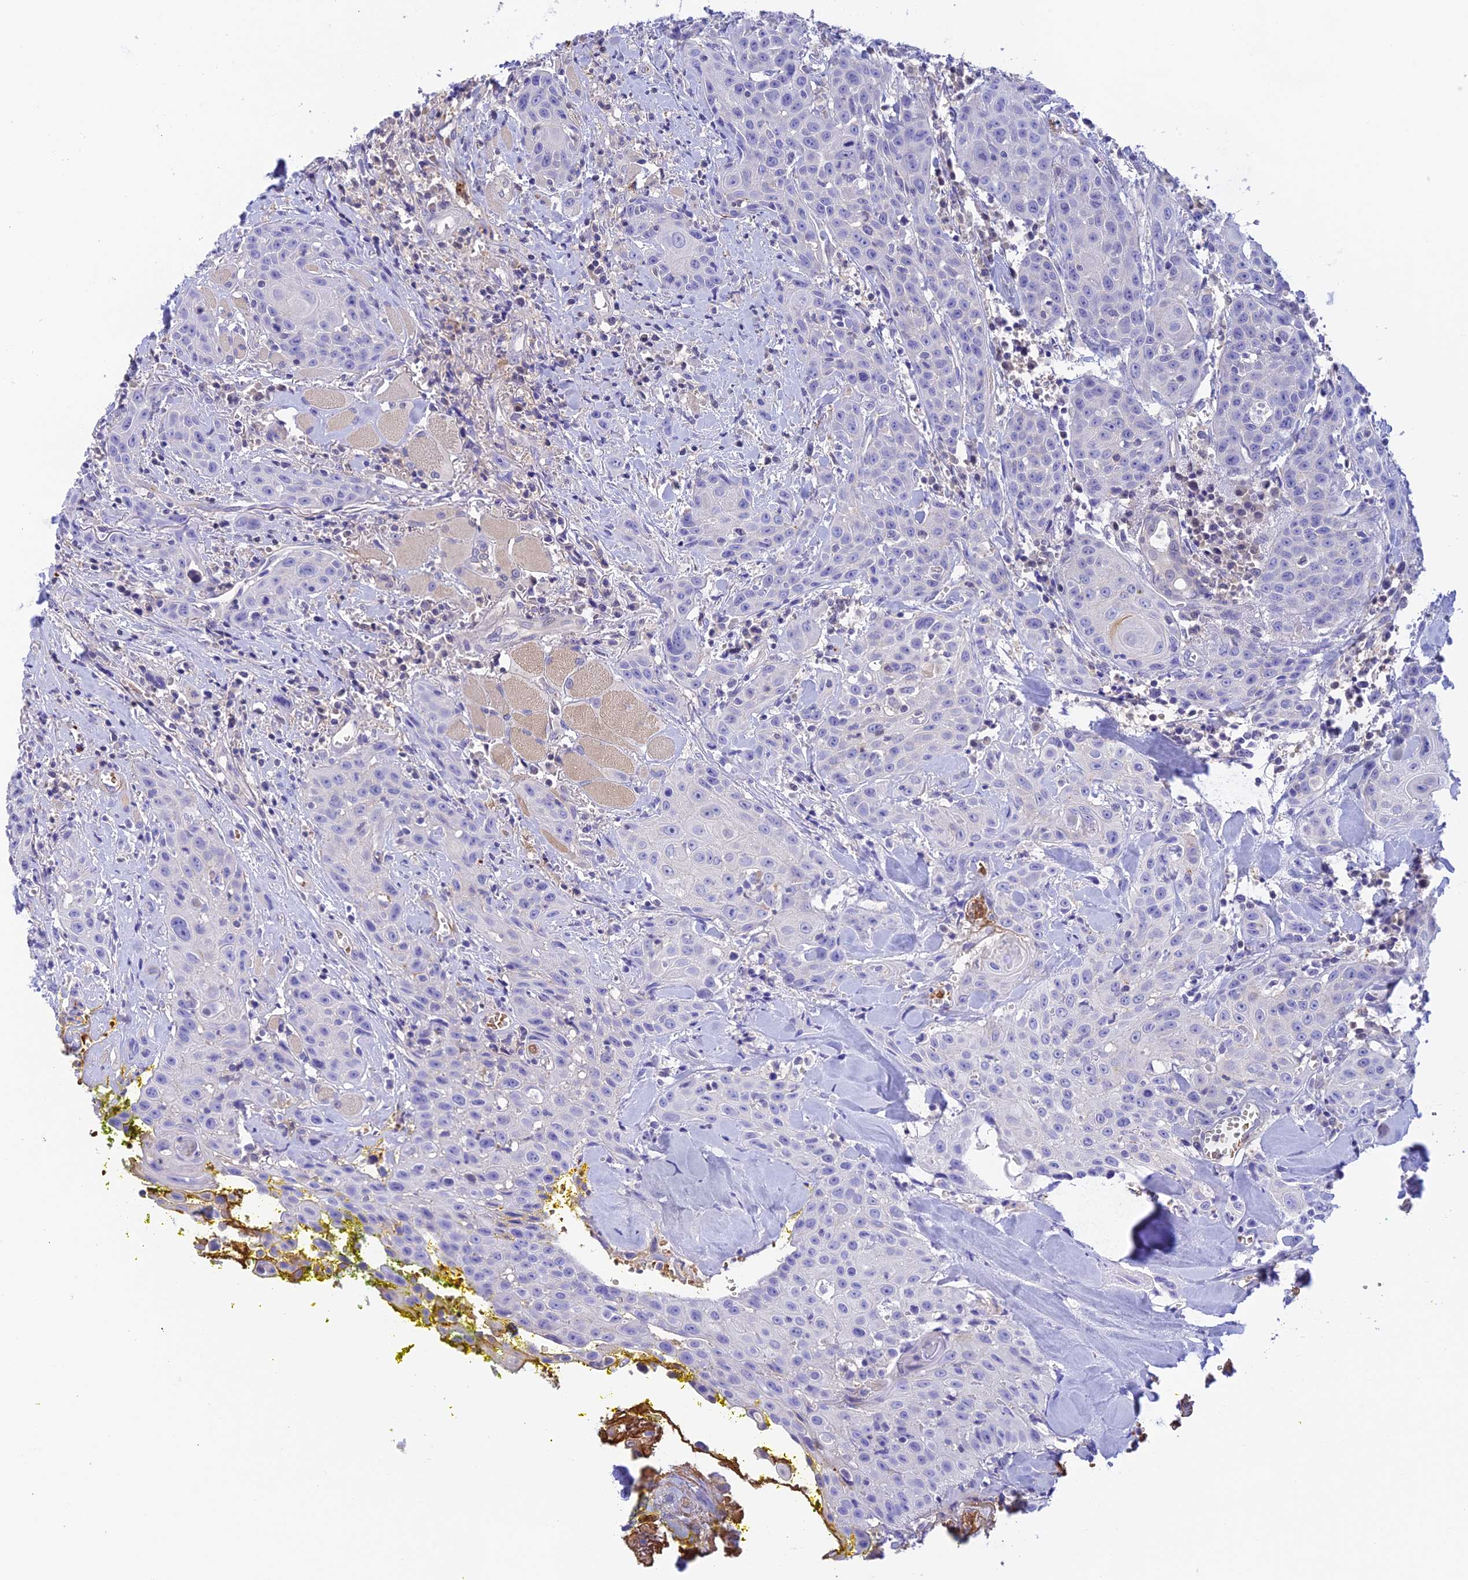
{"staining": {"intensity": "negative", "quantity": "none", "location": "none"}, "tissue": "head and neck cancer", "cell_type": "Tumor cells", "image_type": "cancer", "snomed": [{"axis": "morphology", "description": "Squamous cell carcinoma, NOS"}, {"axis": "topography", "description": "Oral tissue"}, {"axis": "topography", "description": "Head-Neck"}], "caption": "This photomicrograph is of head and neck cancer (squamous cell carcinoma) stained with immunohistochemistry to label a protein in brown with the nuclei are counter-stained blue. There is no staining in tumor cells. (DAB immunohistochemistry (IHC) visualized using brightfield microscopy, high magnification).", "gene": "HDHD2", "patient": {"sex": "female", "age": 82}}